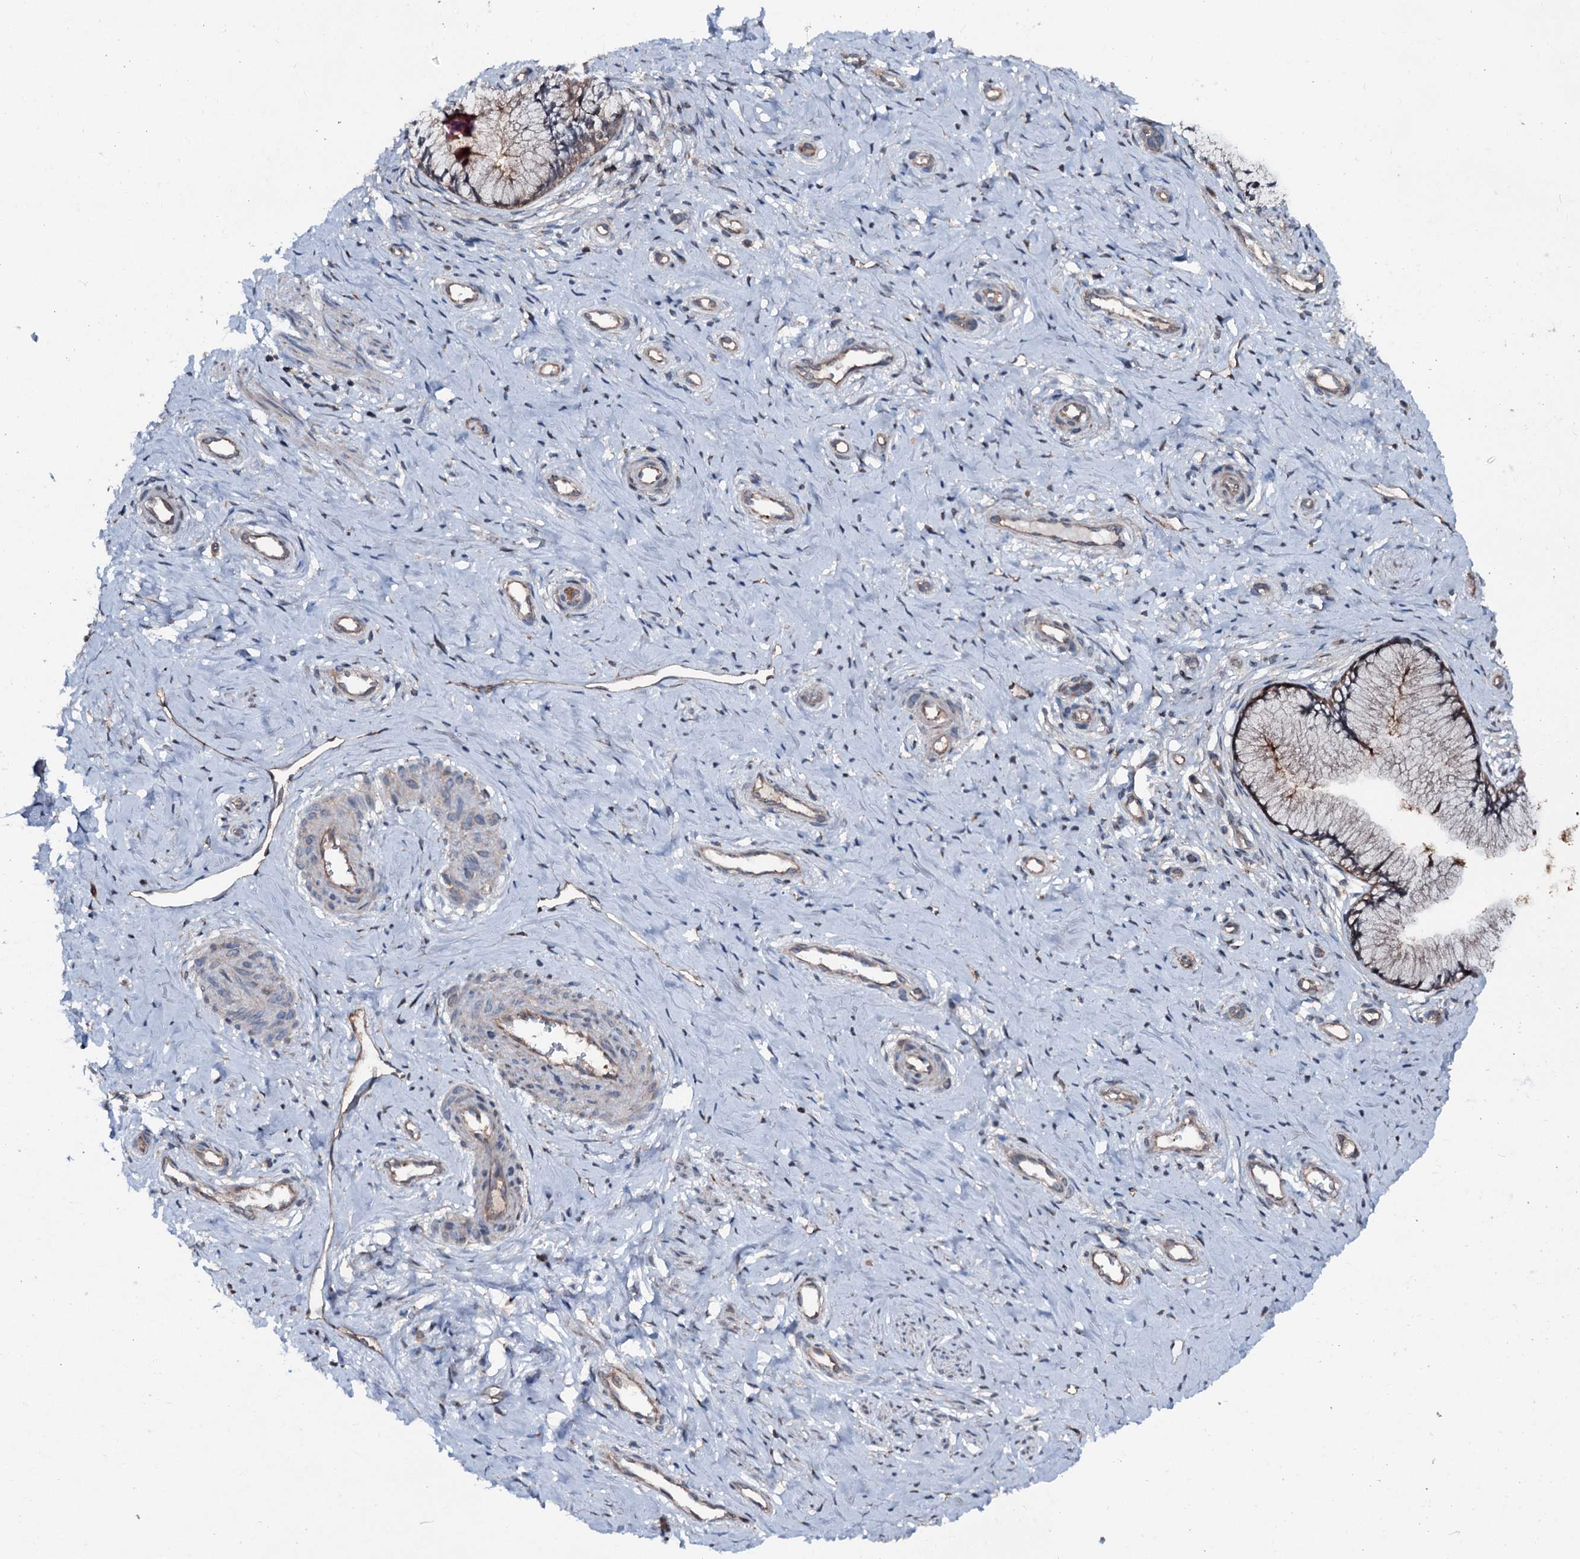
{"staining": {"intensity": "moderate", "quantity": "25%-75%", "location": "cytoplasmic/membranous"}, "tissue": "cervix", "cell_type": "Glandular cells", "image_type": "normal", "snomed": [{"axis": "morphology", "description": "Normal tissue, NOS"}, {"axis": "topography", "description": "Cervix"}], "caption": "This photomicrograph exhibits immunohistochemistry staining of normal human cervix, with medium moderate cytoplasmic/membranous positivity in approximately 25%-75% of glandular cells.", "gene": "PSMD13", "patient": {"sex": "female", "age": 36}}